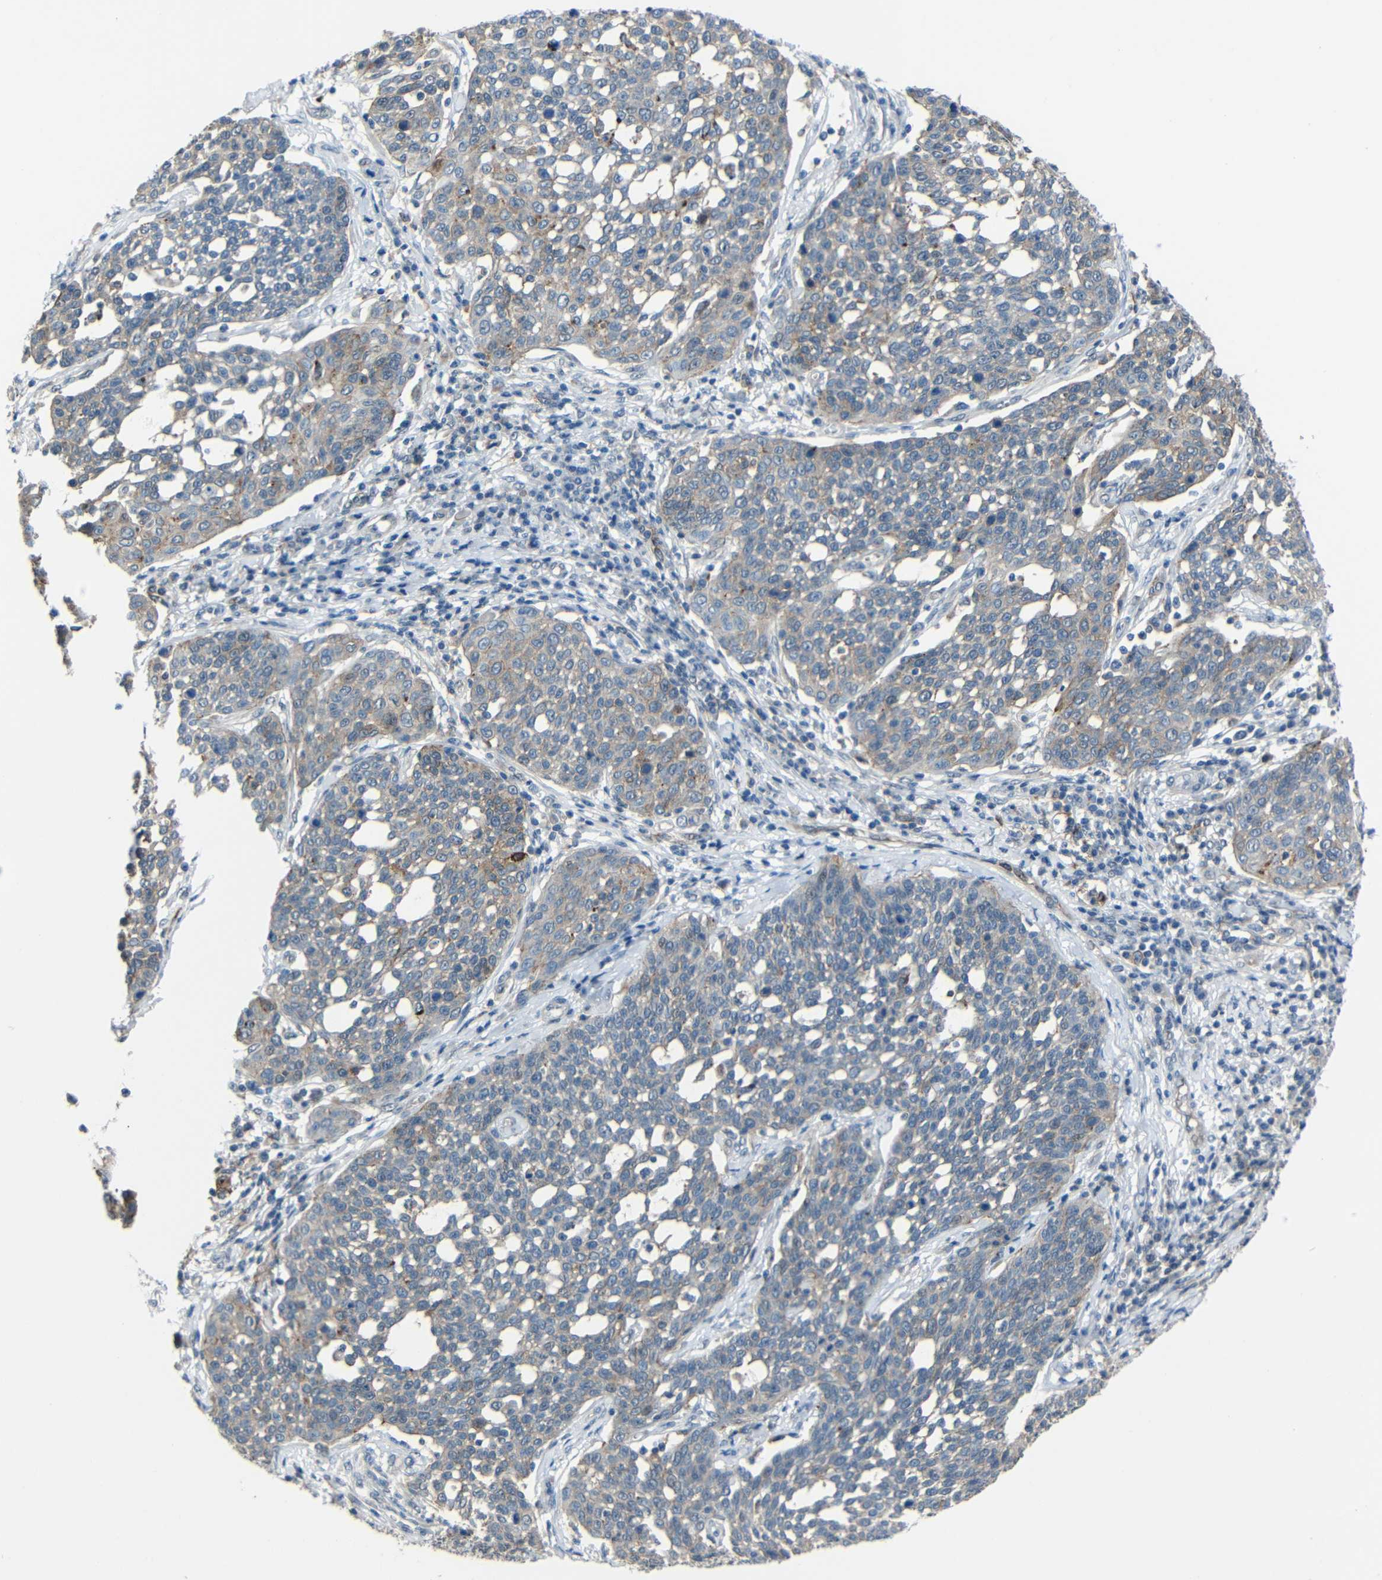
{"staining": {"intensity": "moderate", "quantity": "25%-75%", "location": "cytoplasmic/membranous"}, "tissue": "cervical cancer", "cell_type": "Tumor cells", "image_type": "cancer", "snomed": [{"axis": "morphology", "description": "Squamous cell carcinoma, NOS"}, {"axis": "topography", "description": "Cervix"}], "caption": "A medium amount of moderate cytoplasmic/membranous positivity is appreciated in about 25%-75% of tumor cells in cervical cancer tissue.", "gene": "DNAJC5", "patient": {"sex": "female", "age": 34}}